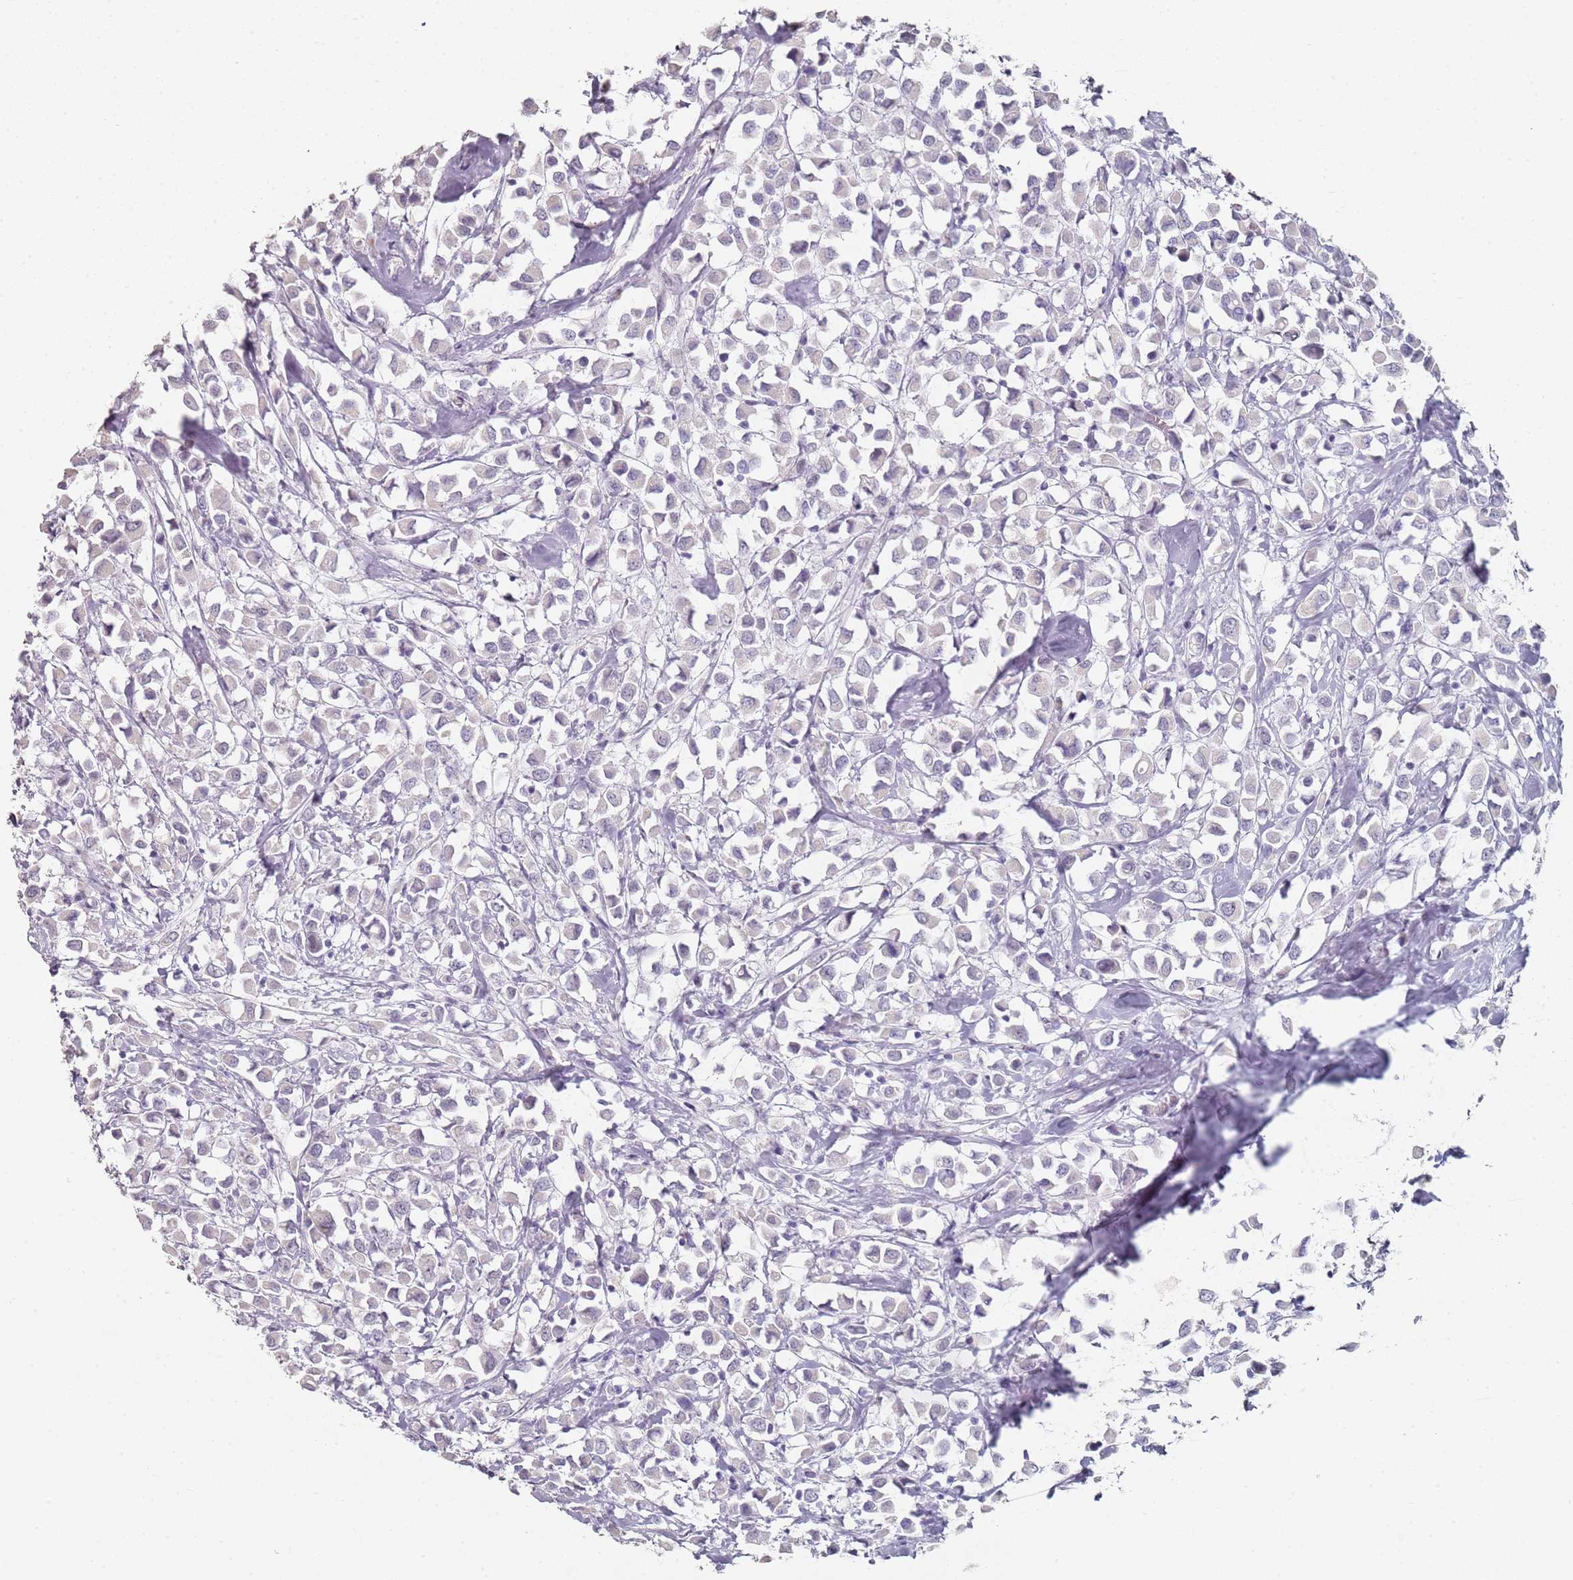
{"staining": {"intensity": "negative", "quantity": "none", "location": "none"}, "tissue": "breast cancer", "cell_type": "Tumor cells", "image_type": "cancer", "snomed": [{"axis": "morphology", "description": "Duct carcinoma"}, {"axis": "topography", "description": "Breast"}], "caption": "Tumor cells show no significant protein positivity in breast intraductal carcinoma.", "gene": "DNAH11", "patient": {"sex": "female", "age": 61}}